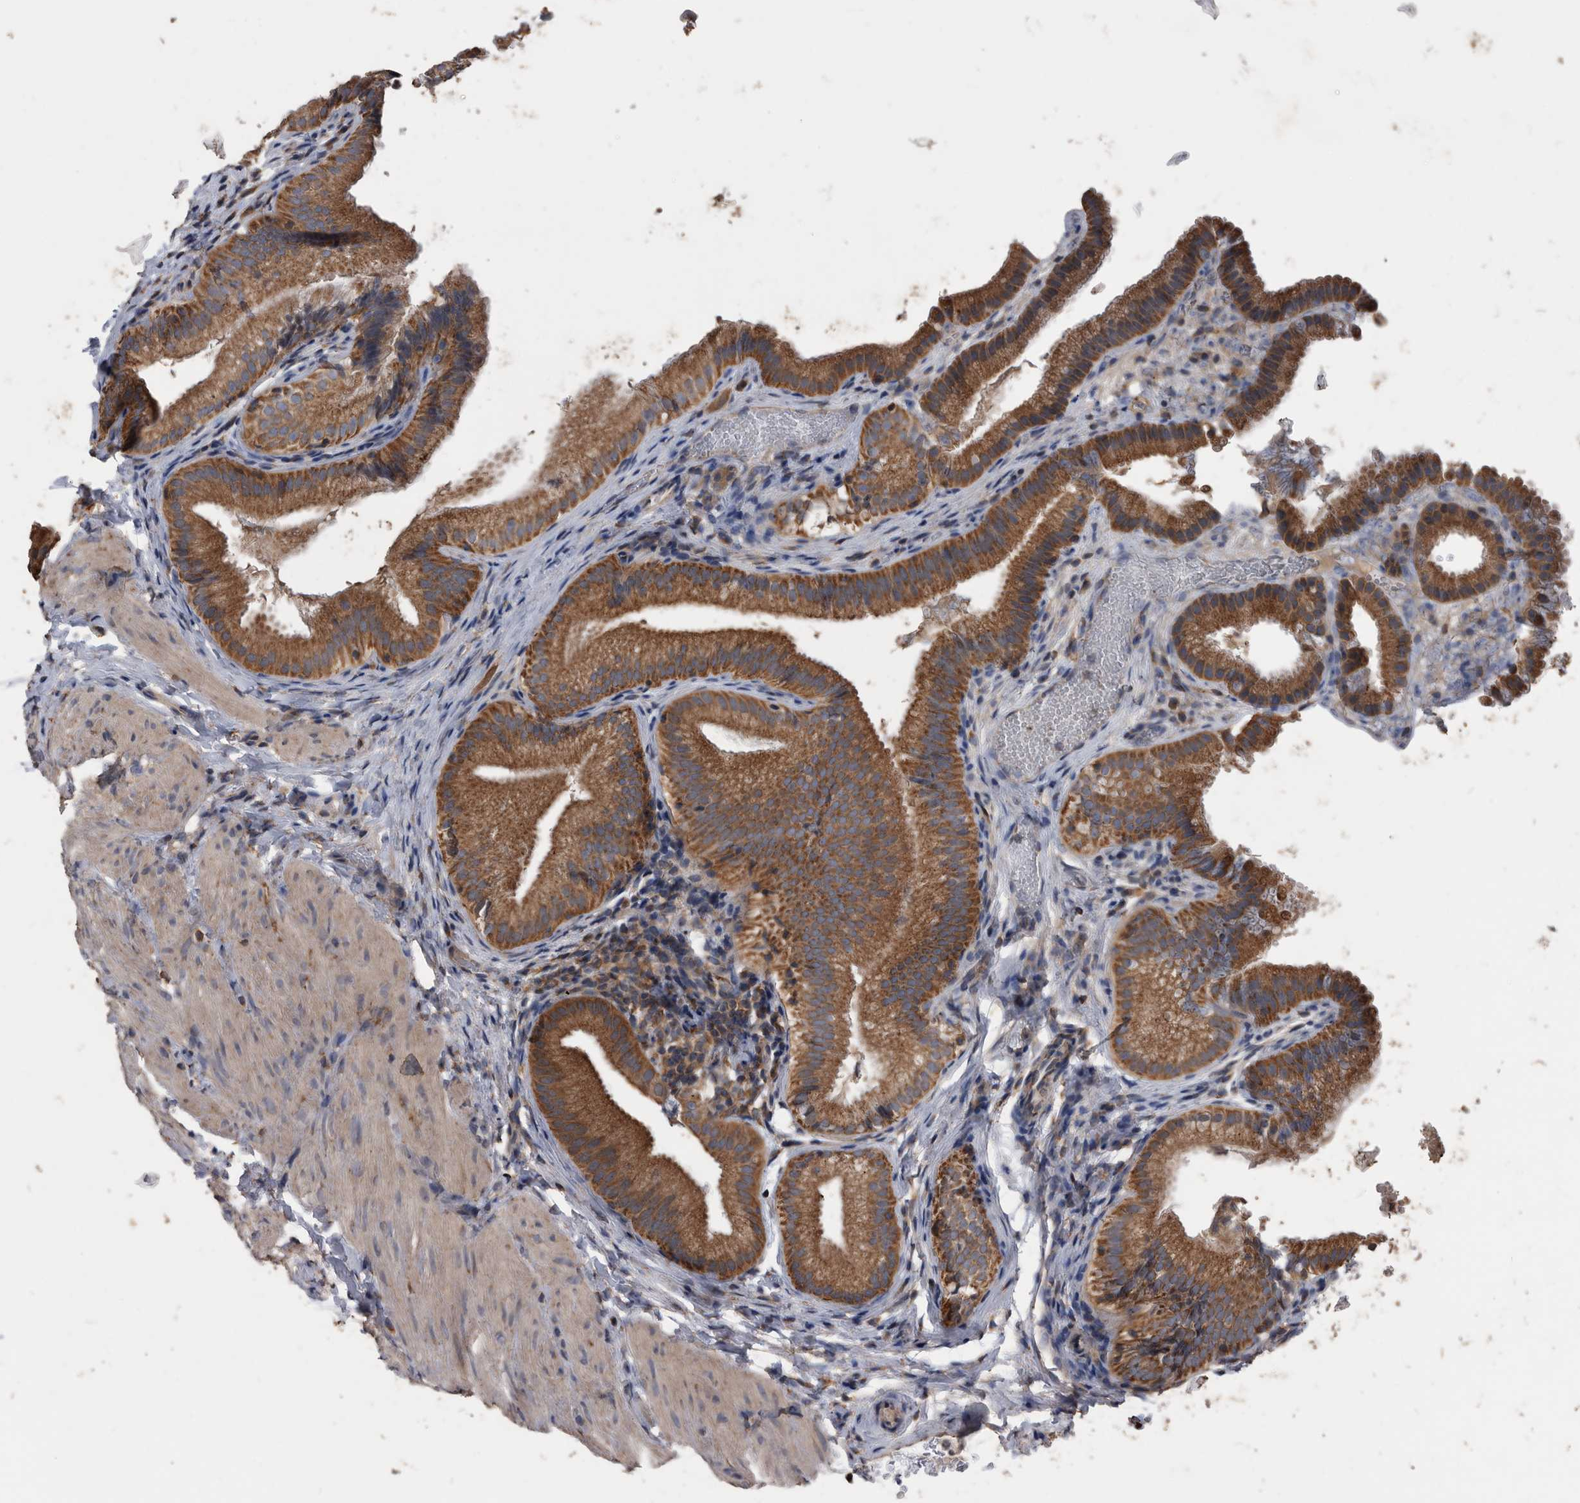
{"staining": {"intensity": "moderate", "quantity": ">75%", "location": "cytoplasmic/membranous"}, "tissue": "gallbladder", "cell_type": "Glandular cells", "image_type": "normal", "snomed": [{"axis": "morphology", "description": "Normal tissue, NOS"}, {"axis": "topography", "description": "Gallbladder"}], "caption": "An IHC micrograph of benign tissue is shown. Protein staining in brown highlights moderate cytoplasmic/membranous positivity in gallbladder within glandular cells. (DAB (3,3'-diaminobenzidine) IHC, brown staining for protein, blue staining for nuclei).", "gene": "NRBP1", "patient": {"sex": "female", "age": 30}}